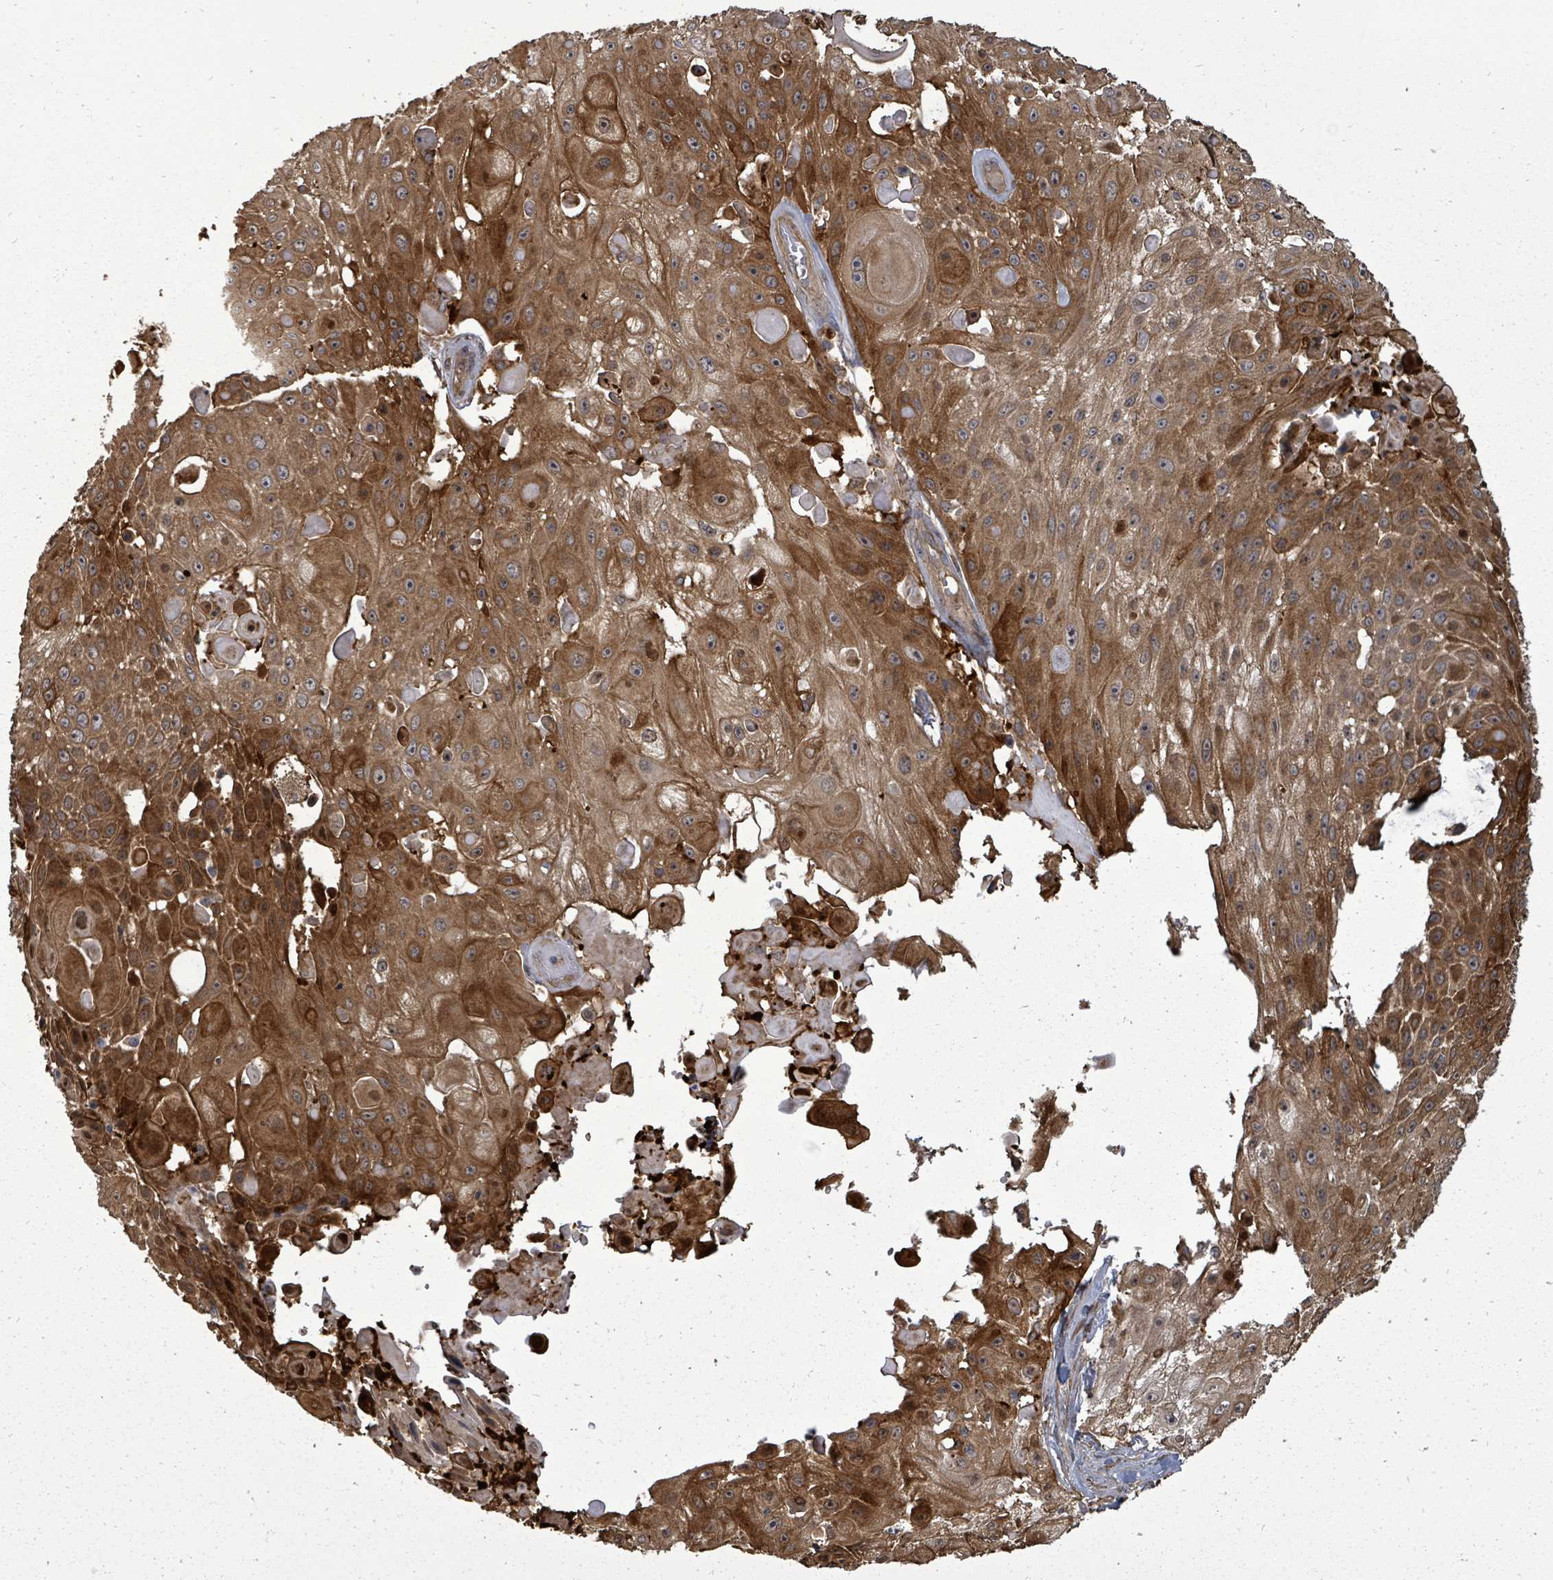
{"staining": {"intensity": "strong", "quantity": ">75%", "location": "cytoplasmic/membranous"}, "tissue": "skin cancer", "cell_type": "Tumor cells", "image_type": "cancer", "snomed": [{"axis": "morphology", "description": "Squamous cell carcinoma, NOS"}, {"axis": "topography", "description": "Skin"}], "caption": "Protein staining of squamous cell carcinoma (skin) tissue displays strong cytoplasmic/membranous positivity in about >75% of tumor cells.", "gene": "EIF3C", "patient": {"sex": "female", "age": 86}}